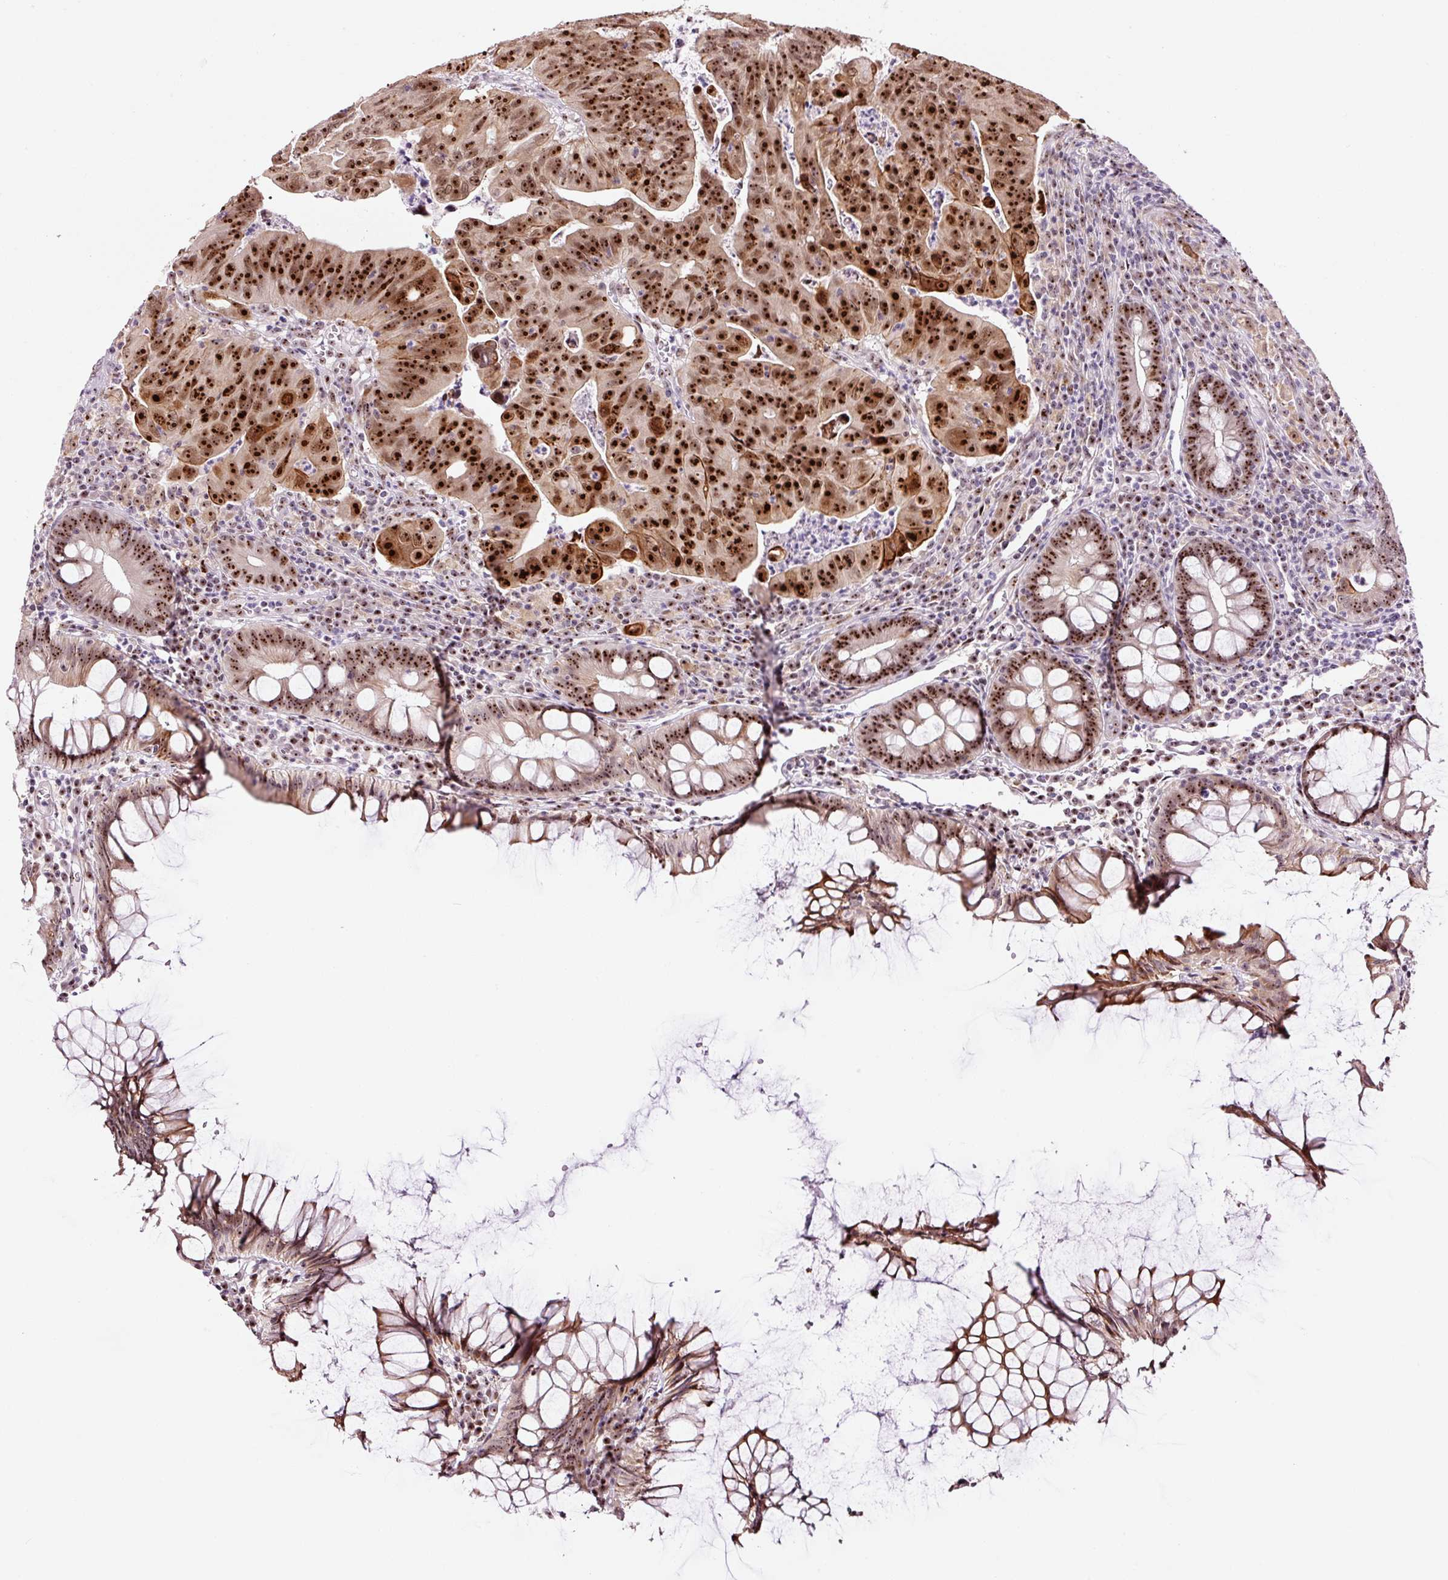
{"staining": {"intensity": "moderate", "quantity": ">75%", "location": "nuclear"}, "tissue": "colorectal cancer", "cell_type": "Tumor cells", "image_type": "cancer", "snomed": [{"axis": "morphology", "description": "Adenocarcinoma, NOS"}, {"axis": "topography", "description": "Rectum"}], "caption": "Adenocarcinoma (colorectal) tissue demonstrates moderate nuclear positivity in approximately >75% of tumor cells", "gene": "GNL3", "patient": {"sex": "male", "age": 69}}